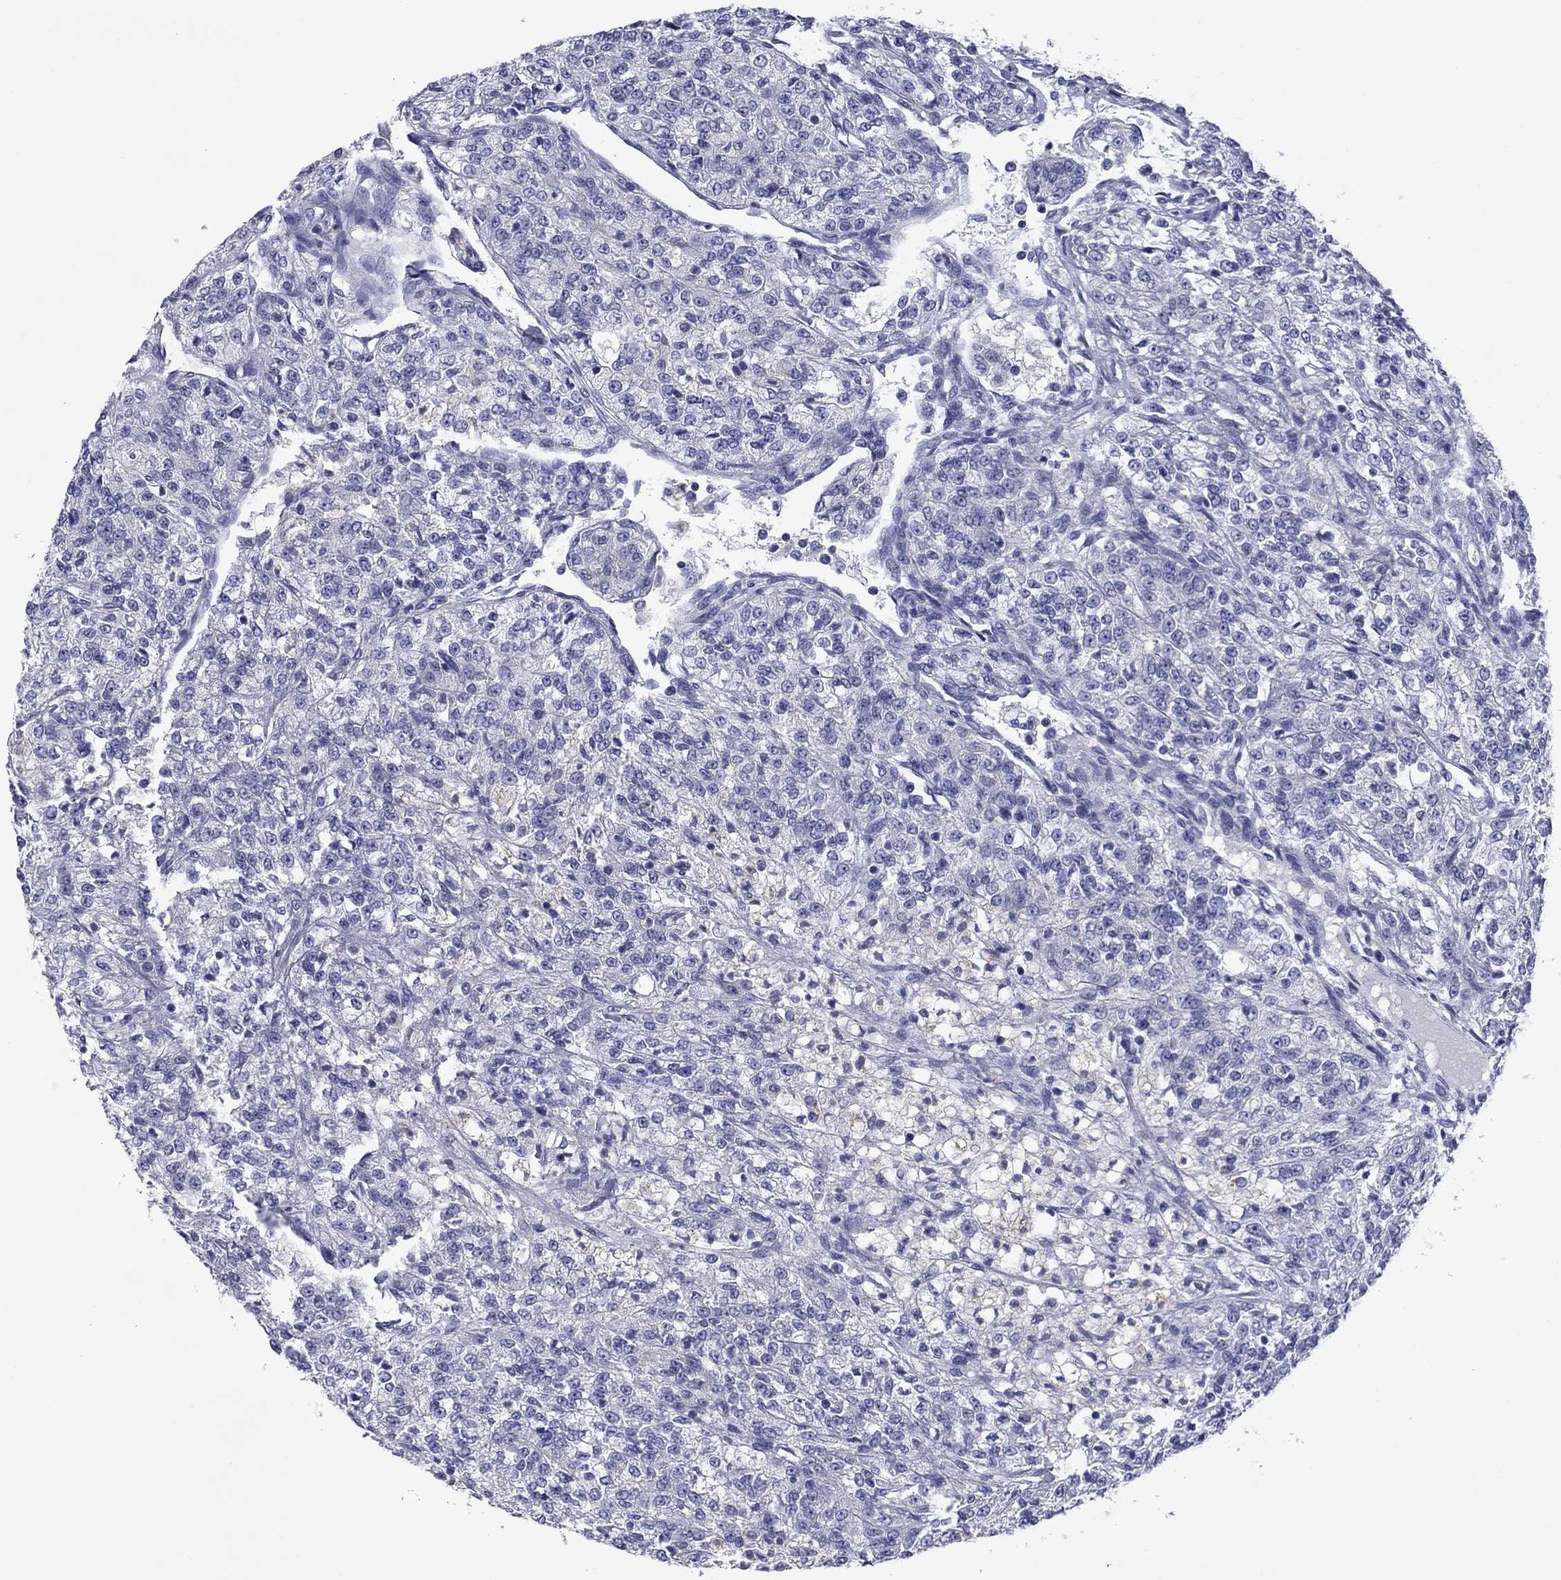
{"staining": {"intensity": "negative", "quantity": "none", "location": "none"}, "tissue": "renal cancer", "cell_type": "Tumor cells", "image_type": "cancer", "snomed": [{"axis": "morphology", "description": "Adenocarcinoma, NOS"}, {"axis": "topography", "description": "Kidney"}], "caption": "DAB (3,3'-diaminobenzidine) immunohistochemical staining of human renal cancer (adenocarcinoma) exhibits no significant staining in tumor cells.", "gene": "TCFL5", "patient": {"sex": "female", "age": 63}}